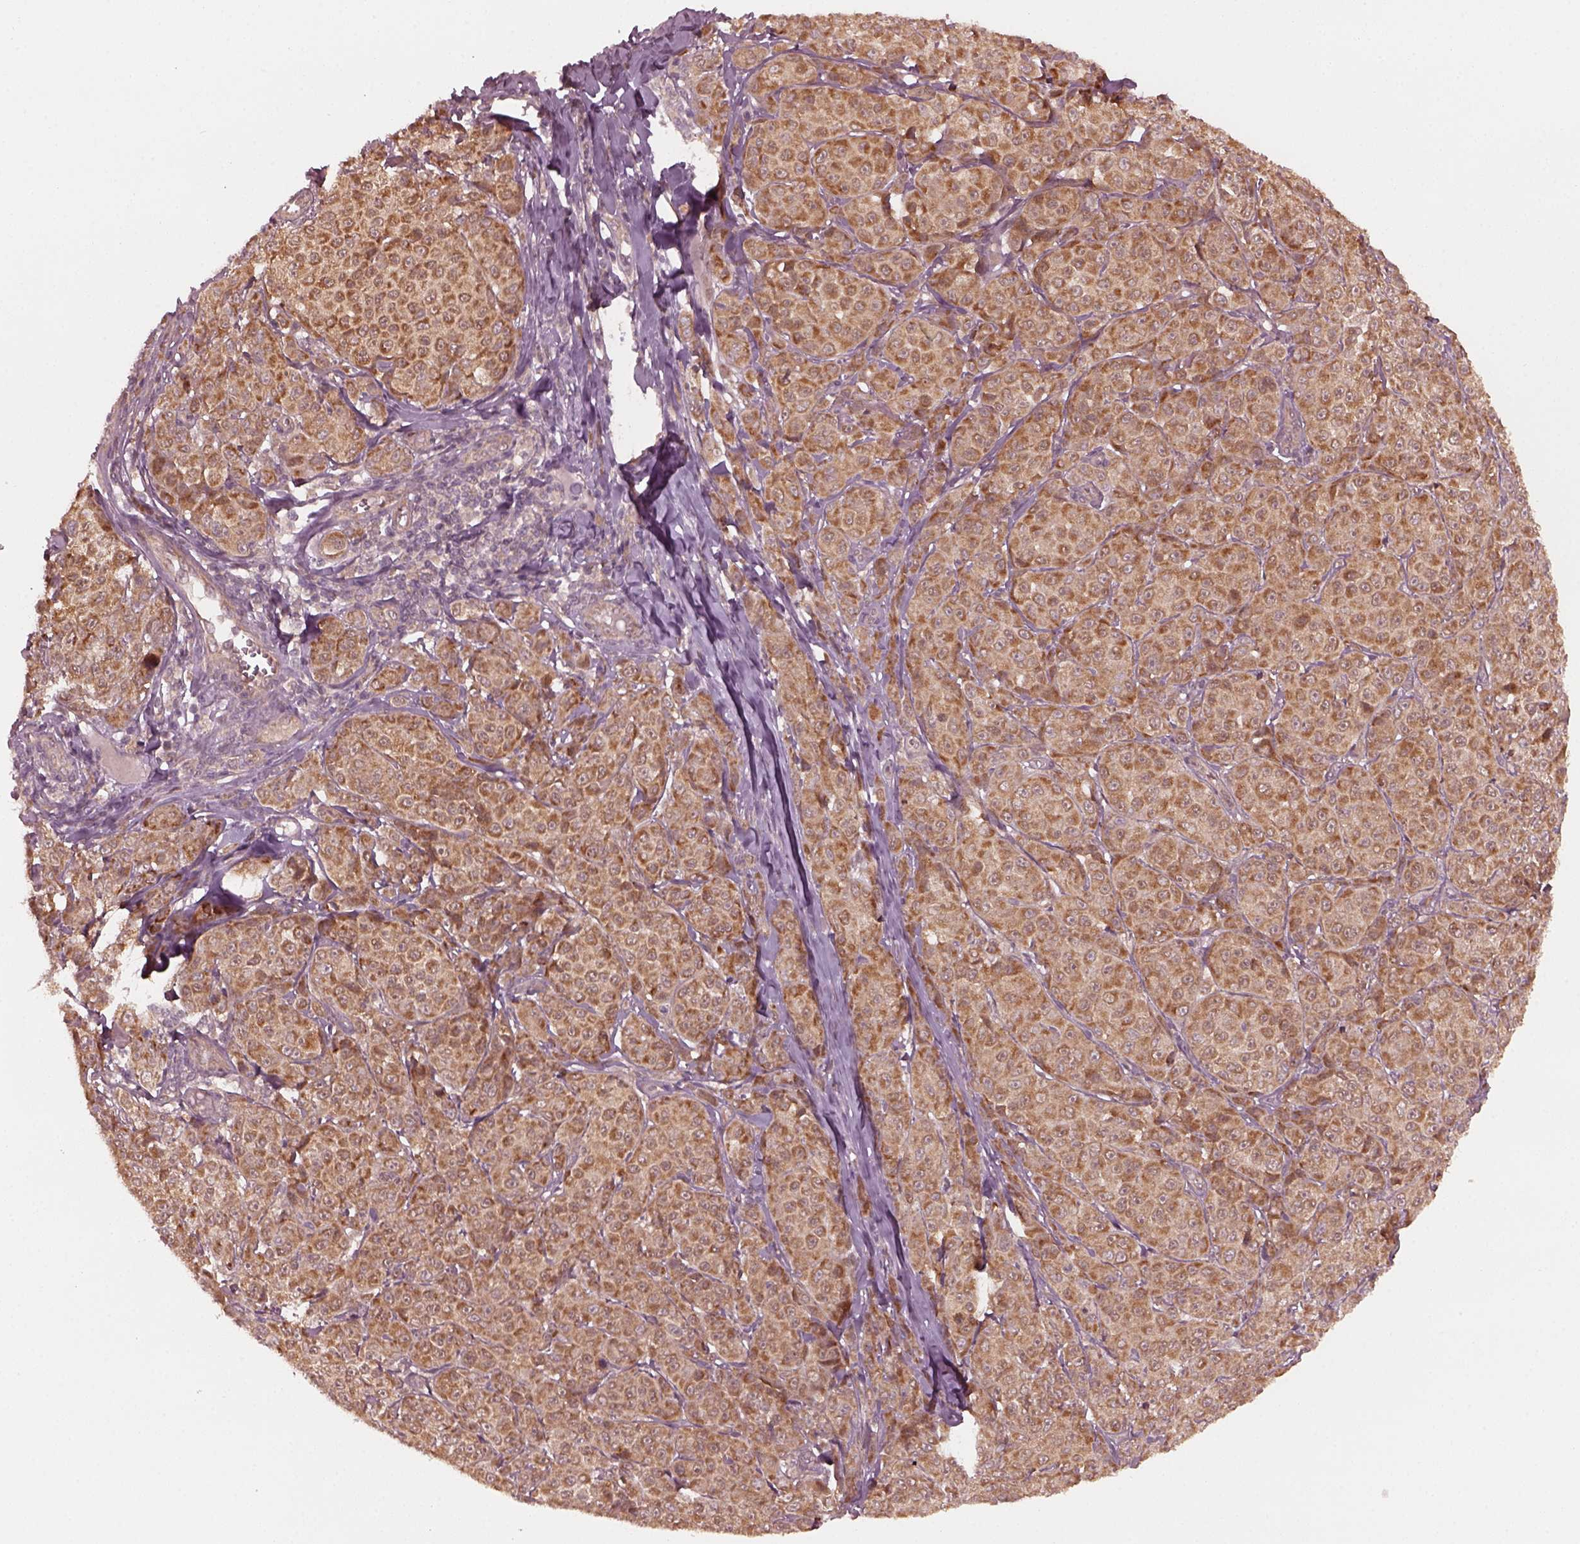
{"staining": {"intensity": "moderate", "quantity": ">75%", "location": "cytoplasmic/membranous"}, "tissue": "melanoma", "cell_type": "Tumor cells", "image_type": "cancer", "snomed": [{"axis": "morphology", "description": "Malignant melanoma, NOS"}, {"axis": "topography", "description": "Skin"}], "caption": "Malignant melanoma tissue displays moderate cytoplasmic/membranous positivity in about >75% of tumor cells", "gene": "FAF2", "patient": {"sex": "male", "age": 89}}